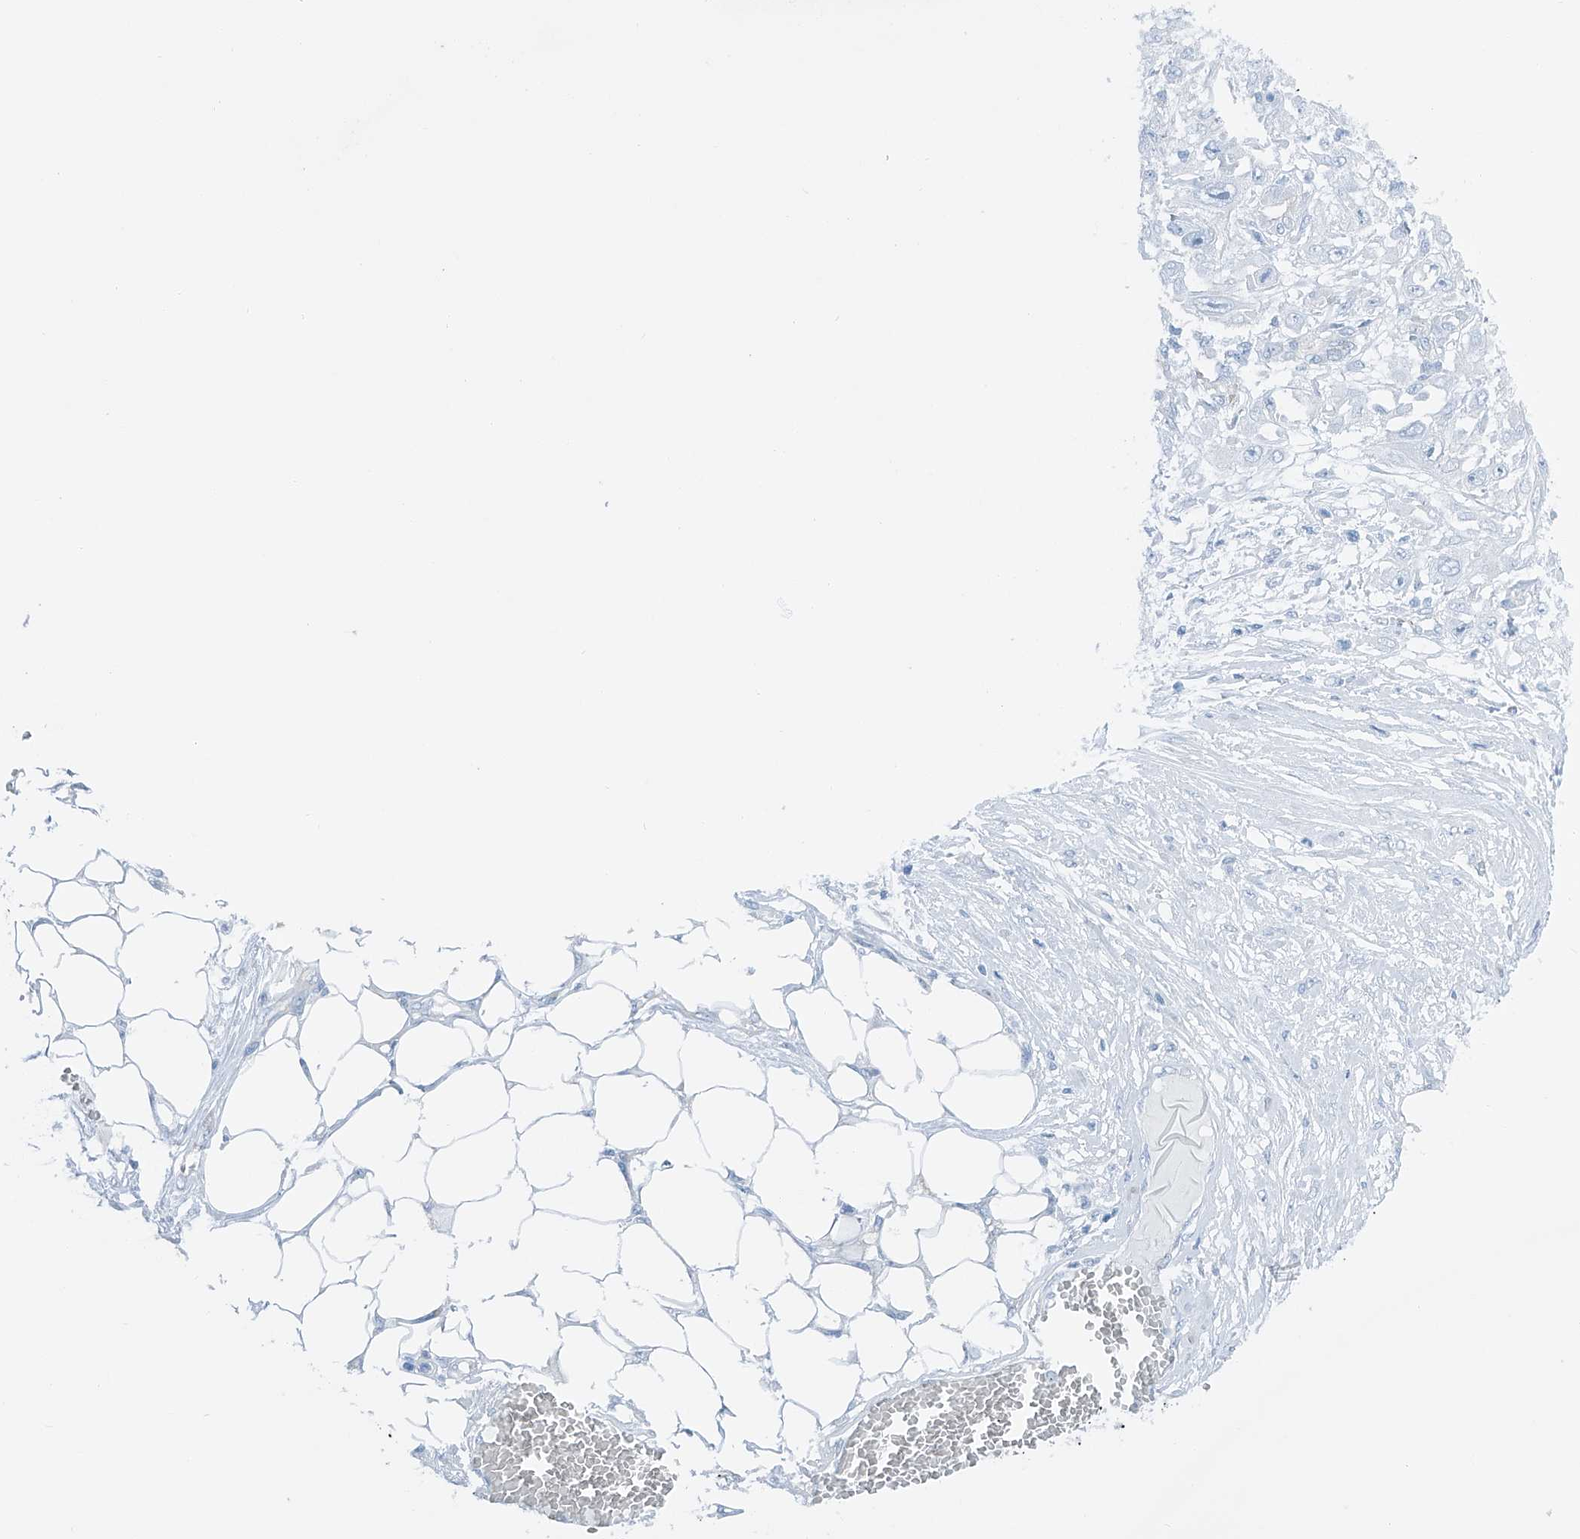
{"staining": {"intensity": "negative", "quantity": "none", "location": "none"}, "tissue": "skin cancer", "cell_type": "Tumor cells", "image_type": "cancer", "snomed": [{"axis": "morphology", "description": "Squamous cell carcinoma, NOS"}, {"axis": "morphology", "description": "Squamous cell carcinoma, metastatic, NOS"}, {"axis": "topography", "description": "Skin"}, {"axis": "topography", "description": "Lymph node"}], "caption": "DAB immunohistochemical staining of human skin metastatic squamous cell carcinoma shows no significant staining in tumor cells.", "gene": "MAGI1", "patient": {"sex": "male", "age": 75}}